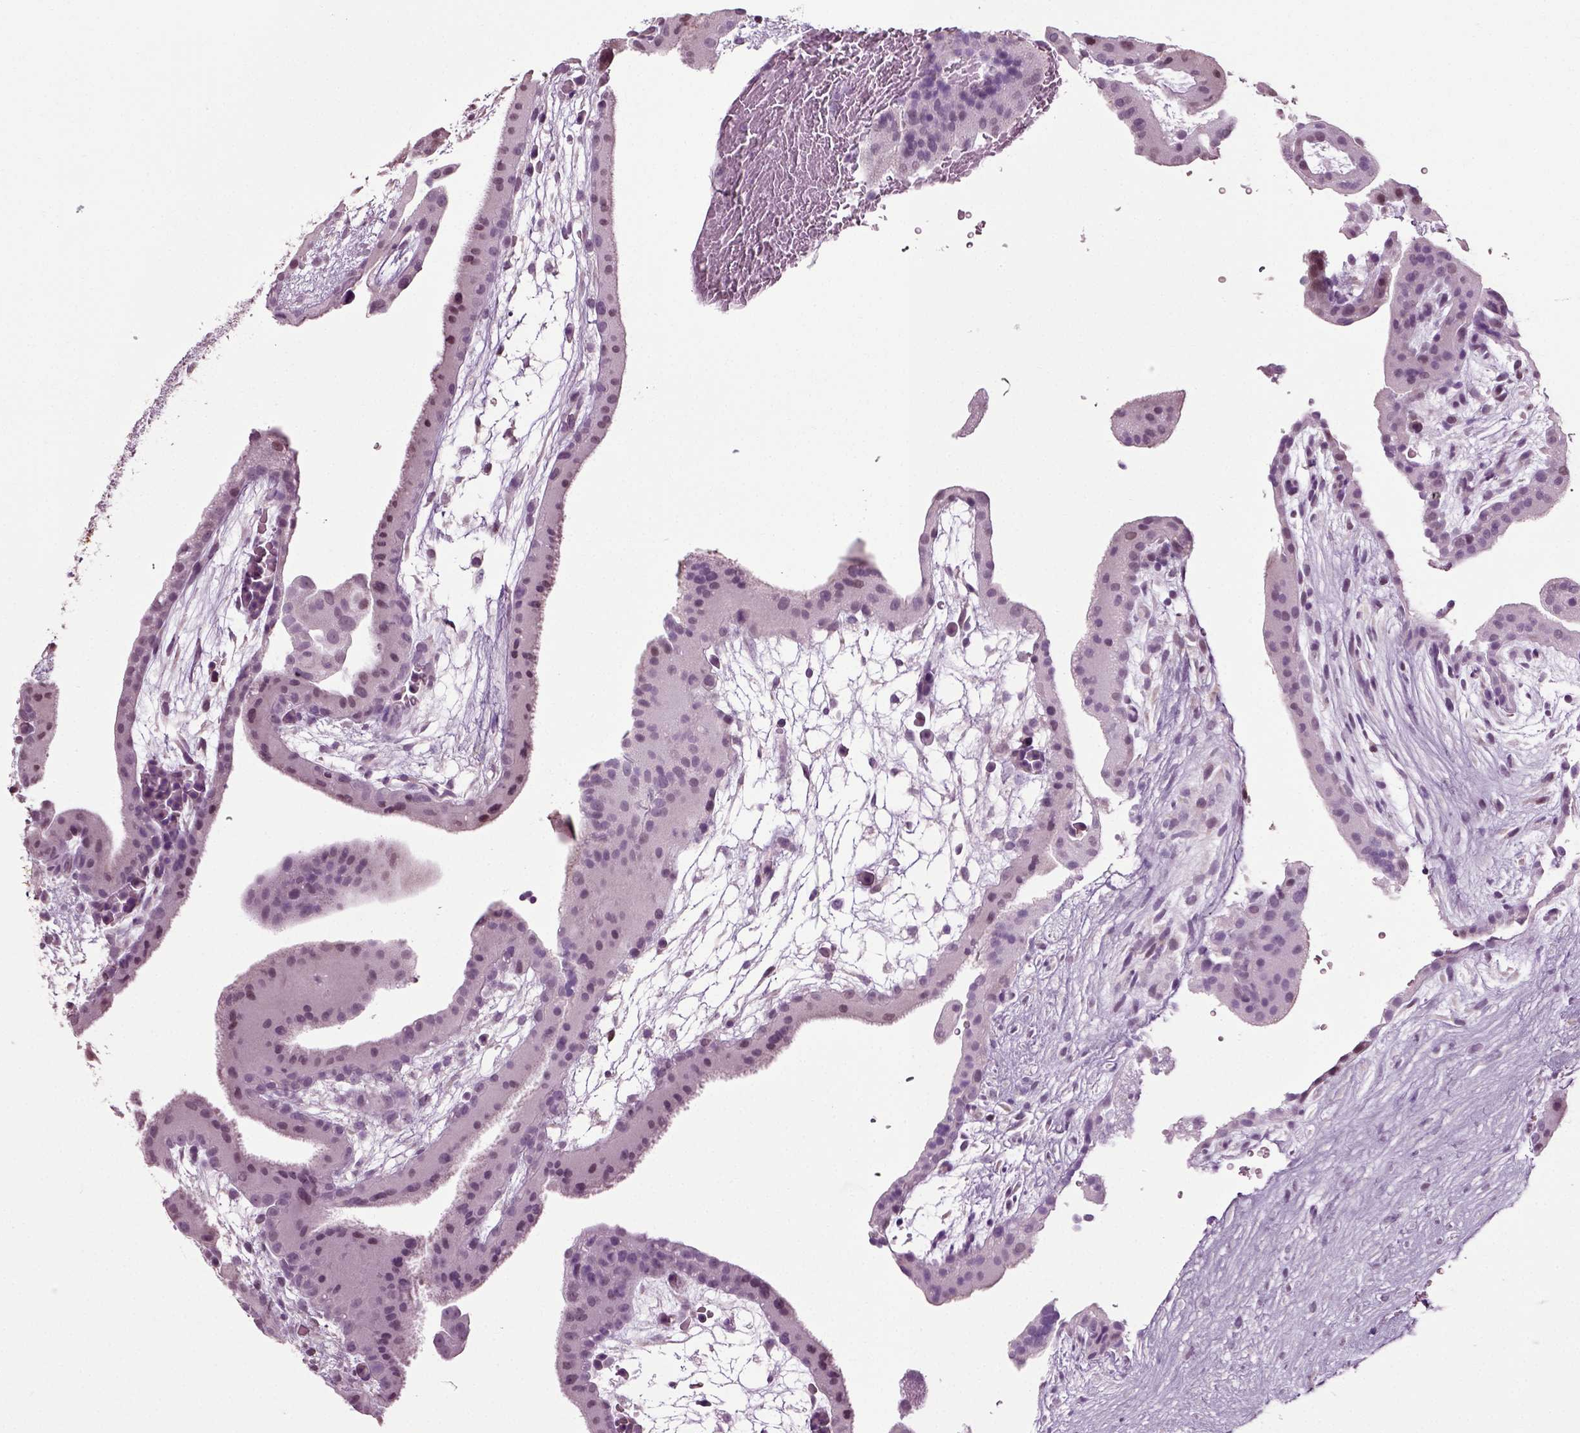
{"staining": {"intensity": "negative", "quantity": "none", "location": "none"}, "tissue": "placenta", "cell_type": "Decidual cells", "image_type": "normal", "snomed": [{"axis": "morphology", "description": "Normal tissue, NOS"}, {"axis": "topography", "description": "Placenta"}], "caption": "Placenta stained for a protein using immunohistochemistry shows no expression decidual cells.", "gene": "SLC26A8", "patient": {"sex": "female", "age": 19}}